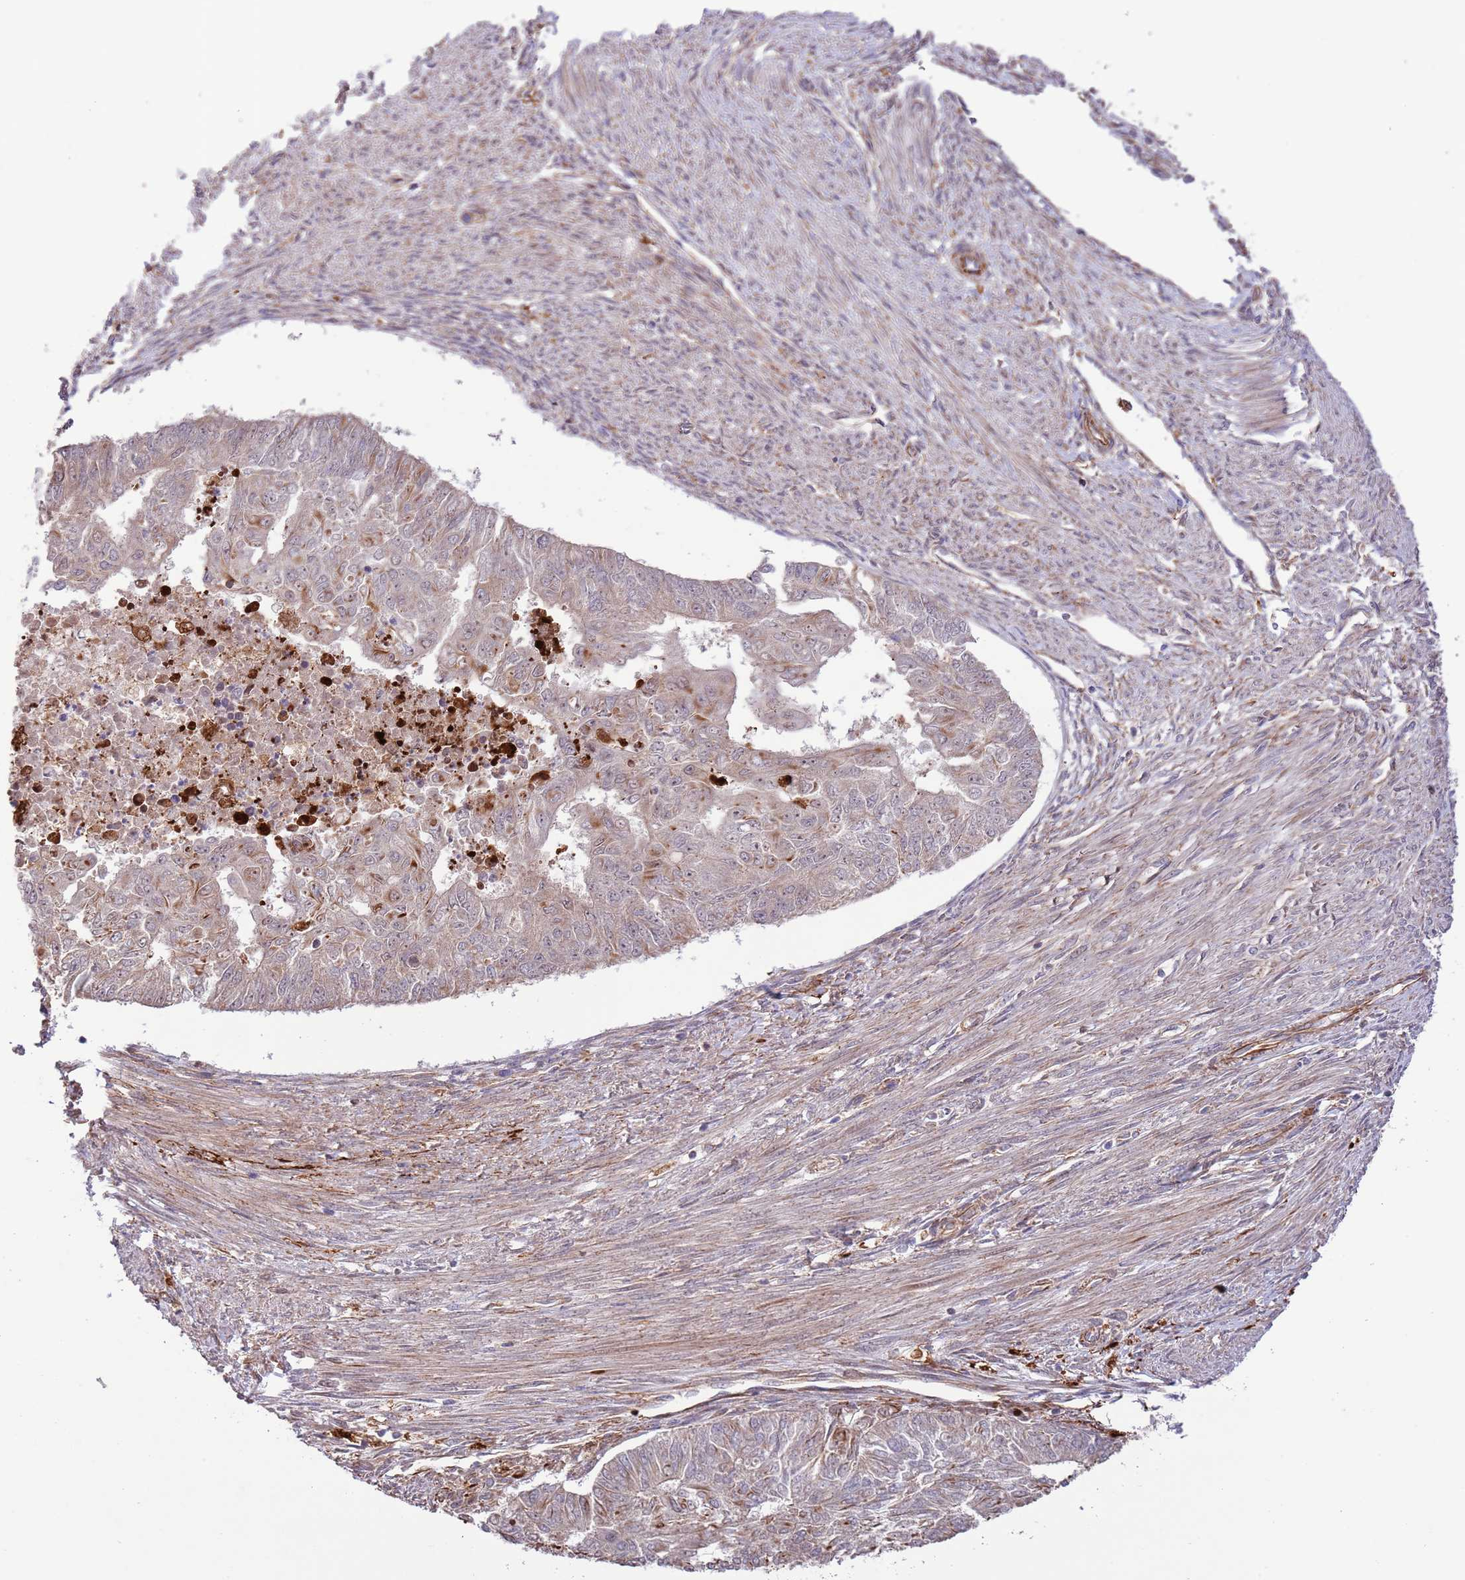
{"staining": {"intensity": "weak", "quantity": "25%-75%", "location": "cytoplasmic/membranous"}, "tissue": "endometrial cancer", "cell_type": "Tumor cells", "image_type": "cancer", "snomed": [{"axis": "morphology", "description": "Adenocarcinoma, NOS"}, {"axis": "topography", "description": "Endometrium"}], "caption": "A photomicrograph of endometrial cancer stained for a protein exhibits weak cytoplasmic/membranous brown staining in tumor cells. The protein of interest is stained brown, and the nuclei are stained in blue (DAB IHC with brightfield microscopy, high magnification).", "gene": "NEK3", "patient": {"sex": "female", "age": 32}}